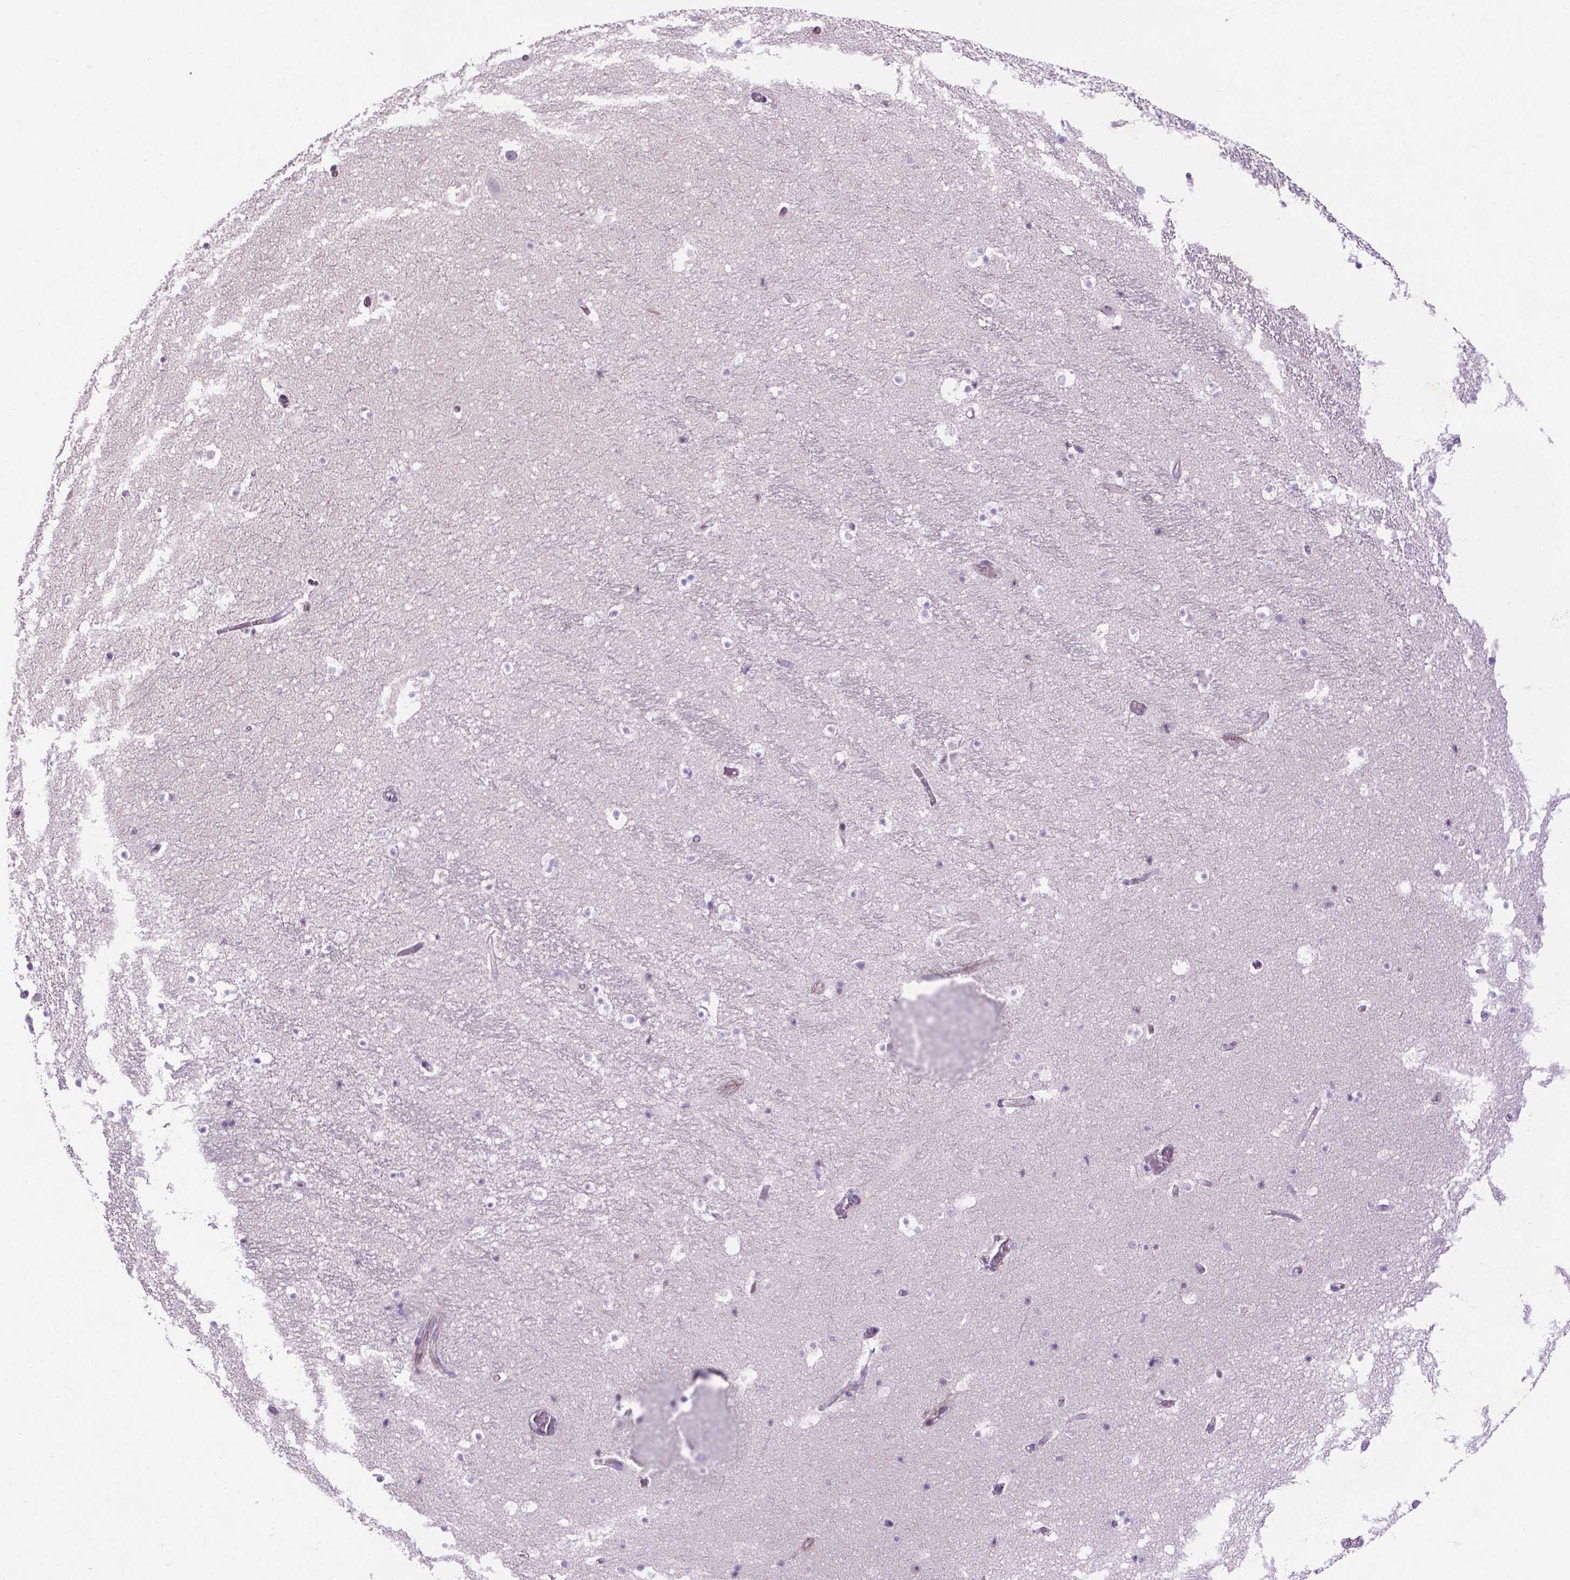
{"staining": {"intensity": "negative", "quantity": "none", "location": "none"}, "tissue": "hippocampus", "cell_type": "Glial cells", "image_type": "normal", "snomed": [{"axis": "morphology", "description": "Normal tissue, NOS"}, {"axis": "topography", "description": "Hippocampus"}], "caption": "Human hippocampus stained for a protein using immunohistochemistry (IHC) demonstrates no positivity in glial cells.", "gene": "CCER2", "patient": {"sex": "male", "age": 26}}